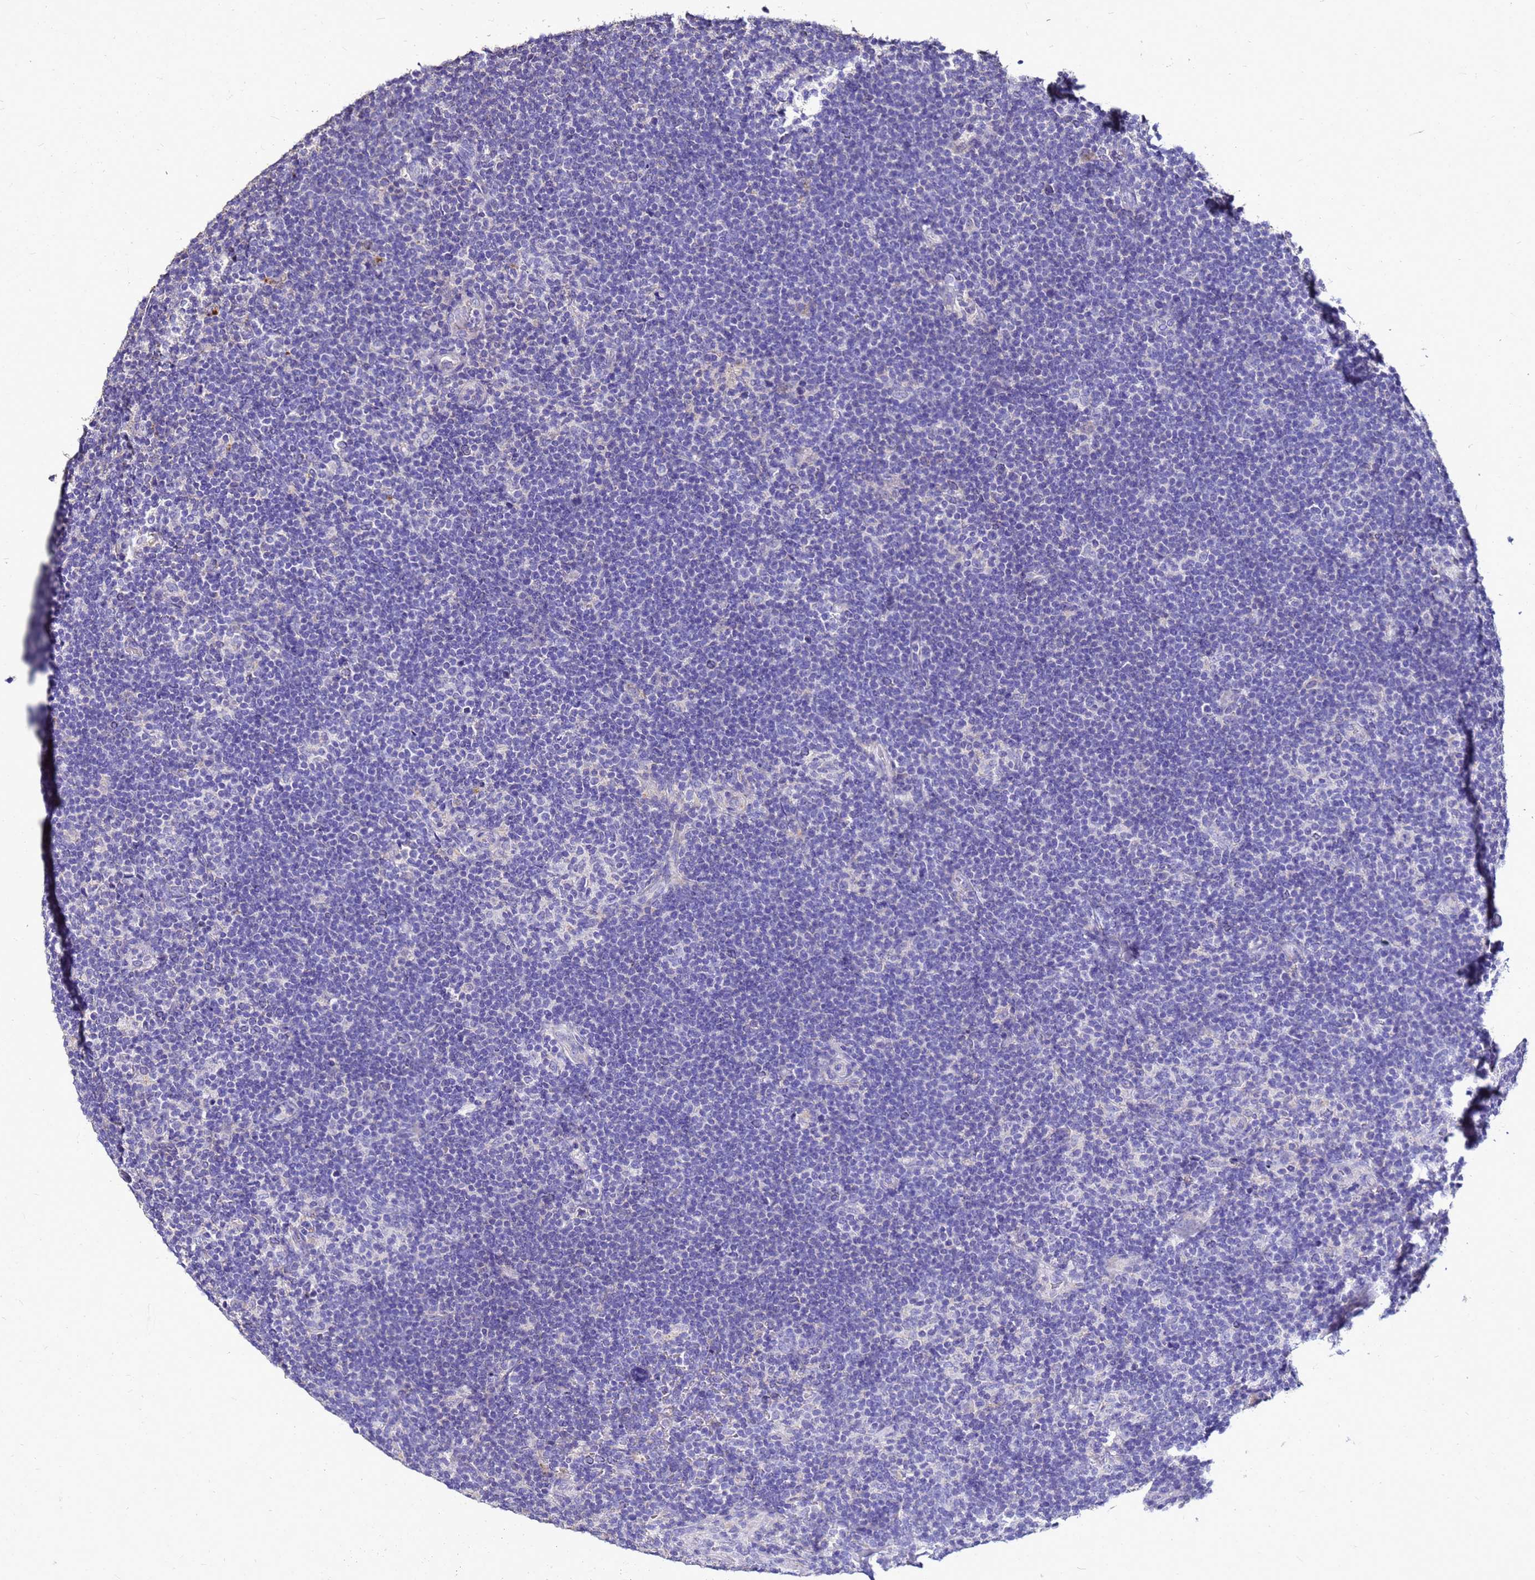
{"staining": {"intensity": "negative", "quantity": "none", "location": "none"}, "tissue": "lymphoma", "cell_type": "Tumor cells", "image_type": "cancer", "snomed": [{"axis": "morphology", "description": "Hodgkin's disease, NOS"}, {"axis": "topography", "description": "Lymph node"}], "caption": "Photomicrograph shows no protein positivity in tumor cells of lymphoma tissue. (DAB (3,3'-diaminobenzidine) IHC, high magnification).", "gene": "S100A2", "patient": {"sex": "female", "age": 57}}